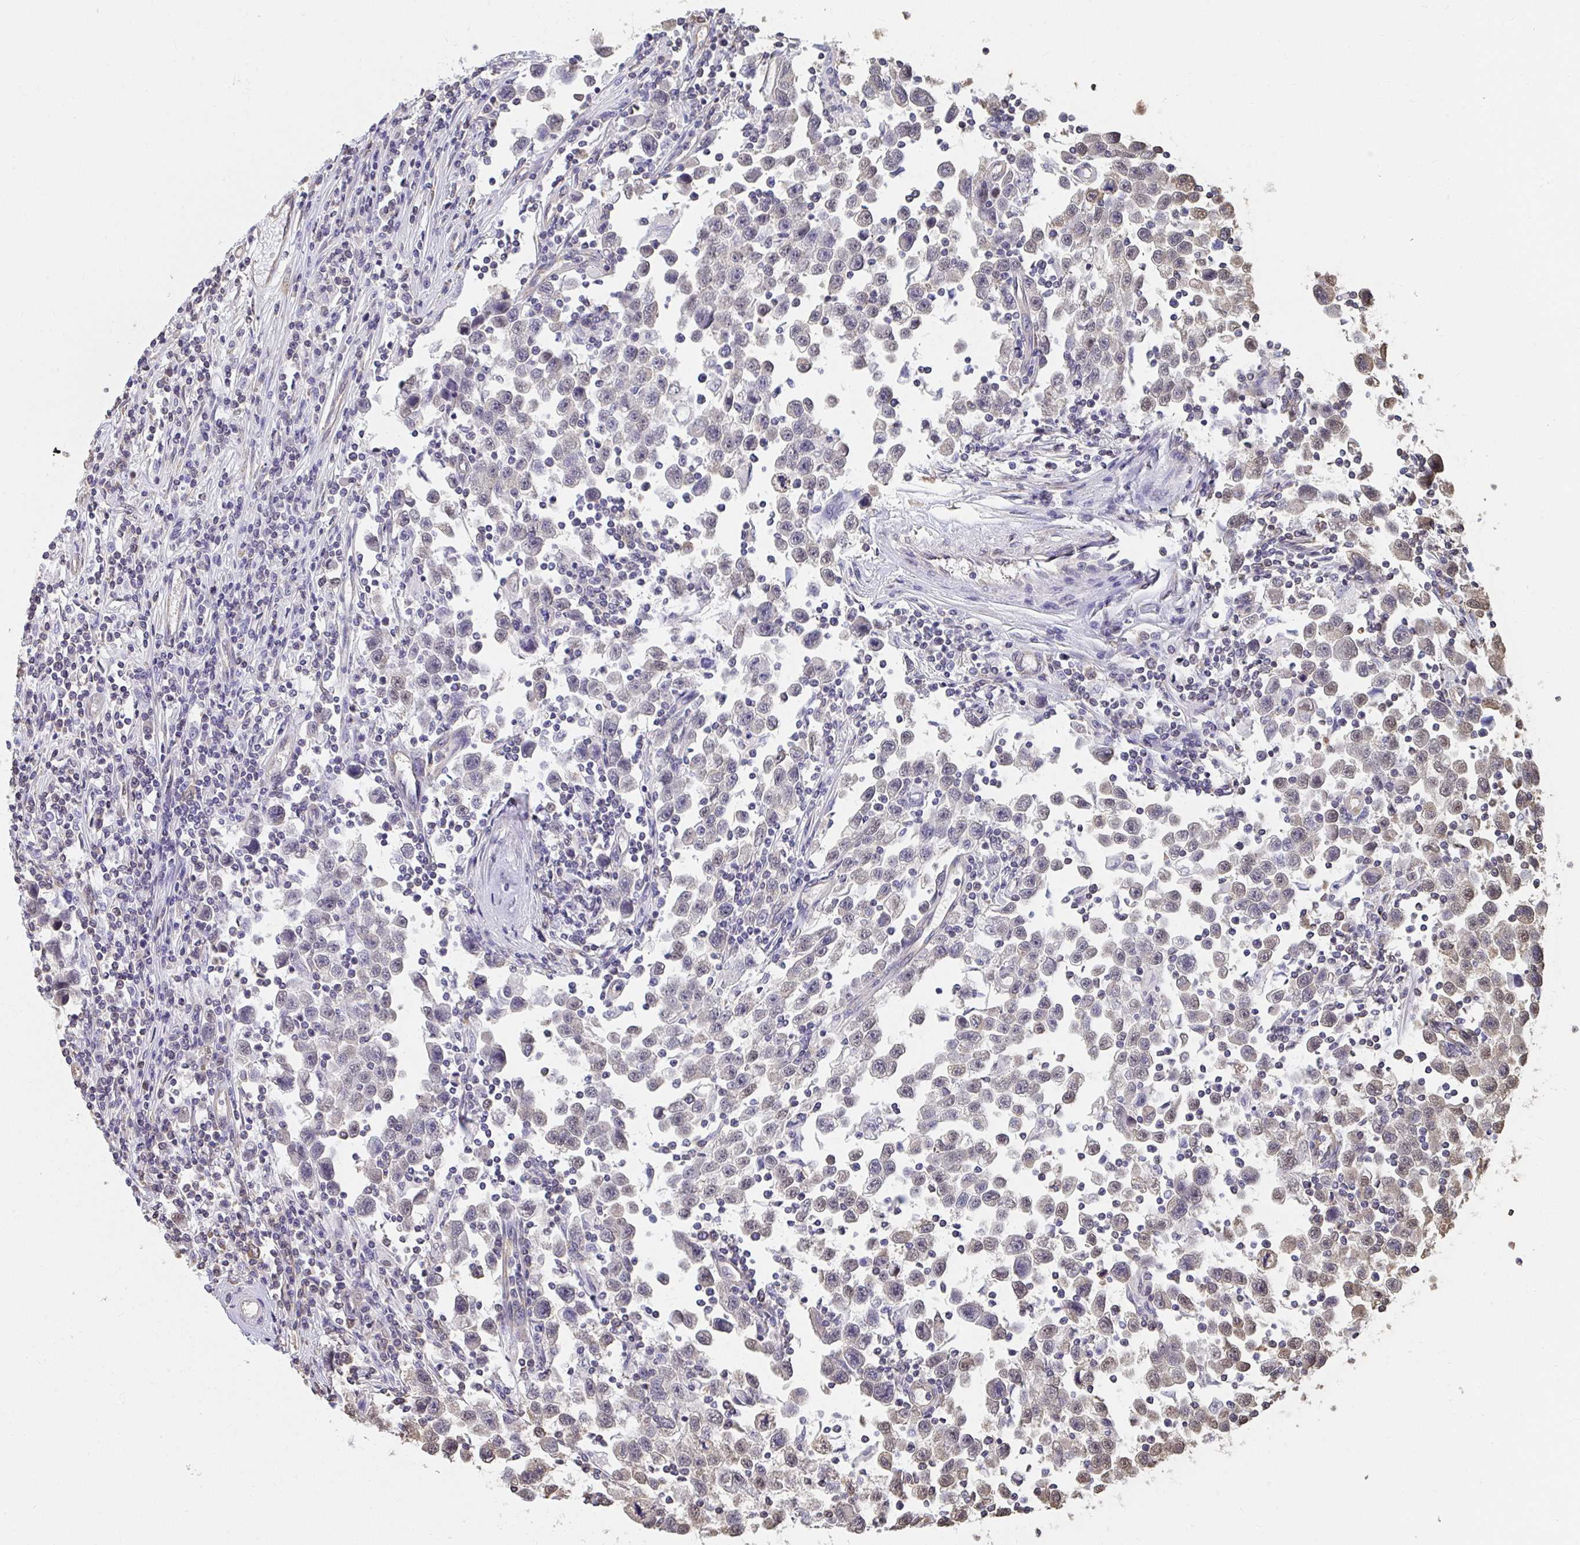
{"staining": {"intensity": "negative", "quantity": "none", "location": "none"}, "tissue": "testis cancer", "cell_type": "Tumor cells", "image_type": "cancer", "snomed": [{"axis": "morphology", "description": "Seminoma, NOS"}, {"axis": "topography", "description": "Testis"}], "caption": "Tumor cells are negative for brown protein staining in testis cancer.", "gene": "SYNCRIP", "patient": {"sex": "male", "age": 31}}